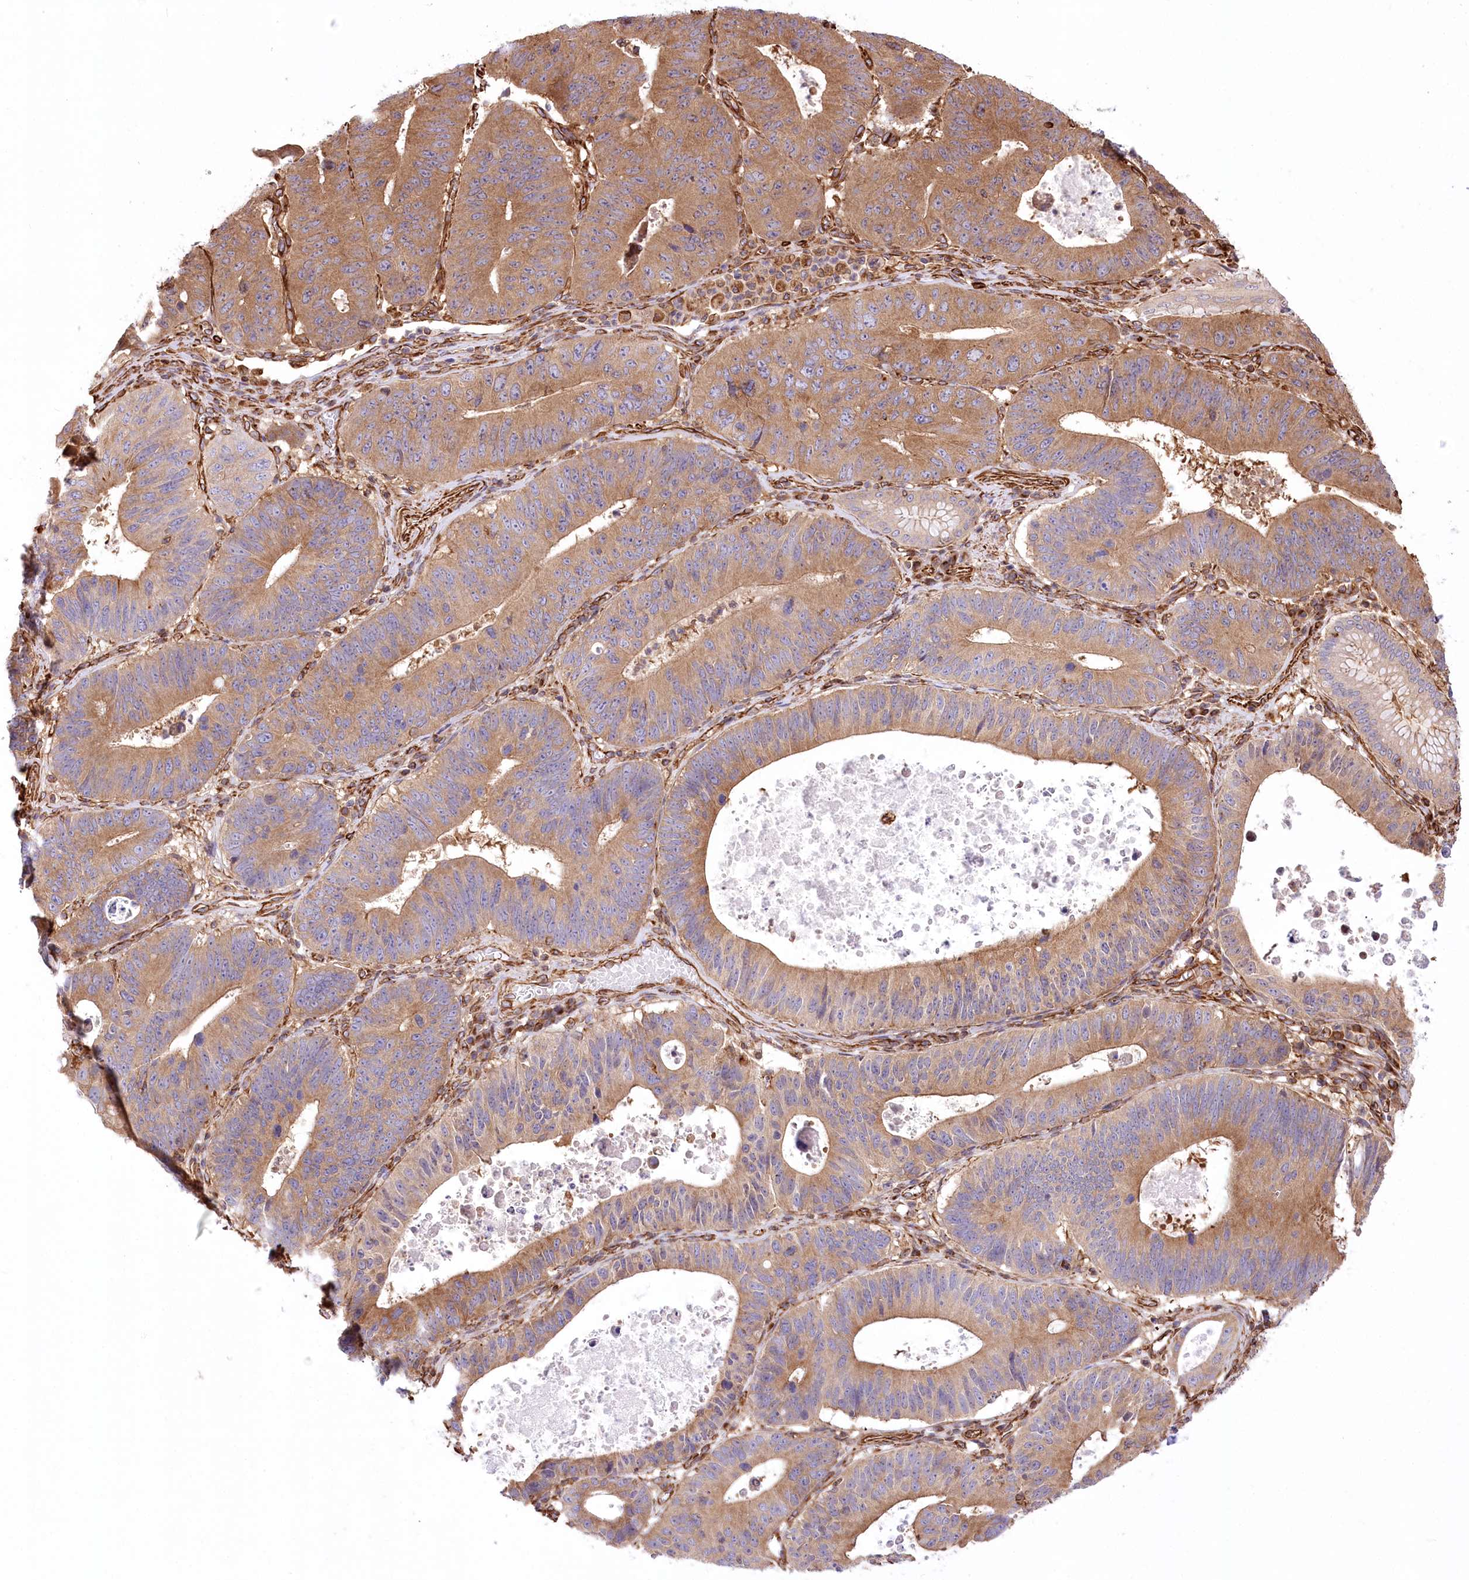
{"staining": {"intensity": "moderate", "quantity": ">75%", "location": "cytoplasmic/membranous"}, "tissue": "stomach cancer", "cell_type": "Tumor cells", "image_type": "cancer", "snomed": [{"axis": "morphology", "description": "Adenocarcinoma, NOS"}, {"axis": "topography", "description": "Stomach"}], "caption": "This is a photomicrograph of IHC staining of stomach adenocarcinoma, which shows moderate positivity in the cytoplasmic/membranous of tumor cells.", "gene": "TTC1", "patient": {"sex": "male", "age": 59}}